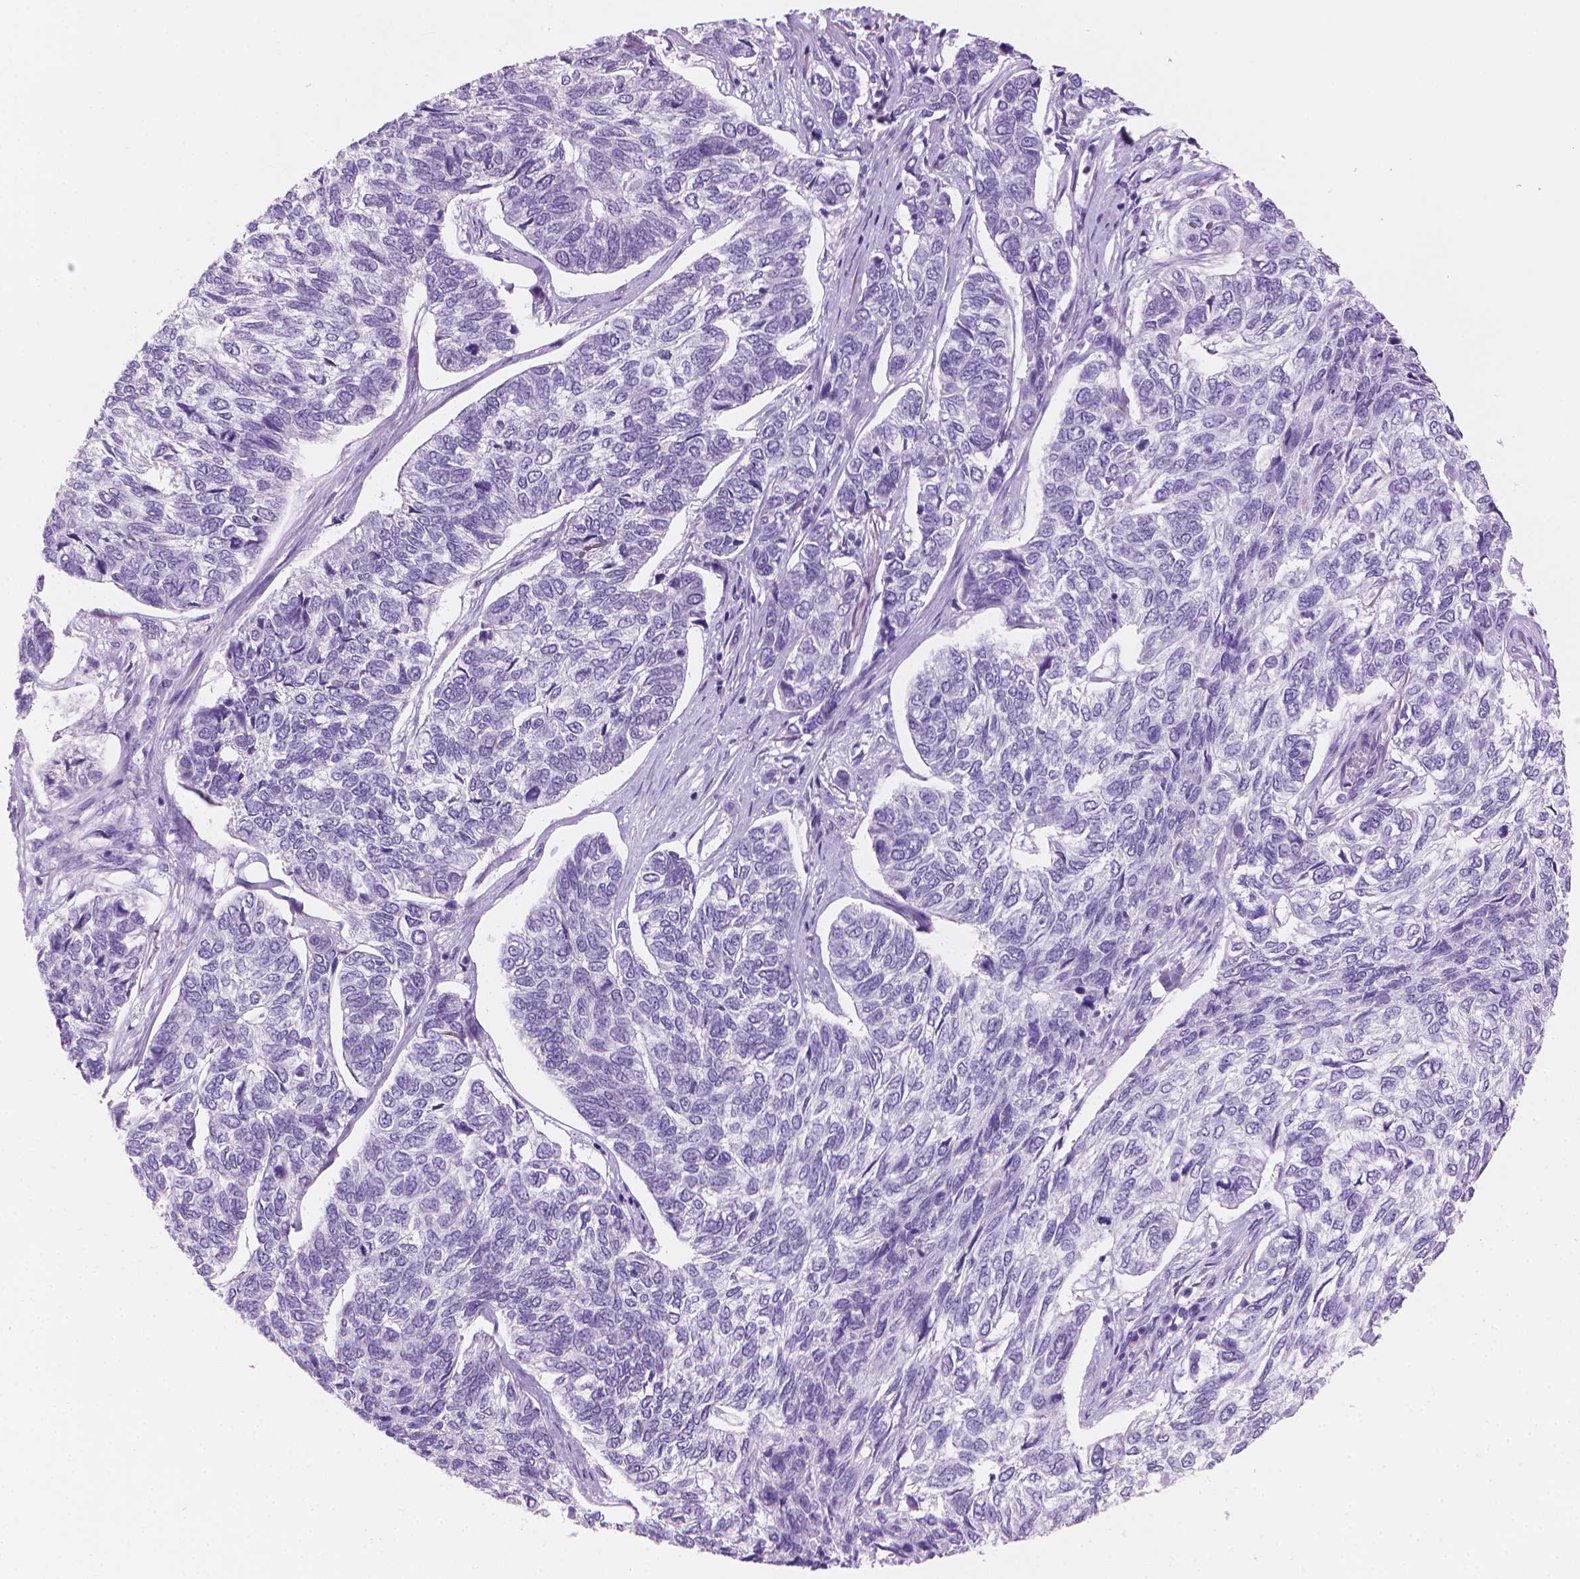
{"staining": {"intensity": "negative", "quantity": "none", "location": "none"}, "tissue": "skin cancer", "cell_type": "Tumor cells", "image_type": "cancer", "snomed": [{"axis": "morphology", "description": "Basal cell carcinoma"}, {"axis": "topography", "description": "Skin"}], "caption": "Tumor cells show no significant staining in skin basal cell carcinoma.", "gene": "TTC29", "patient": {"sex": "female", "age": 65}}